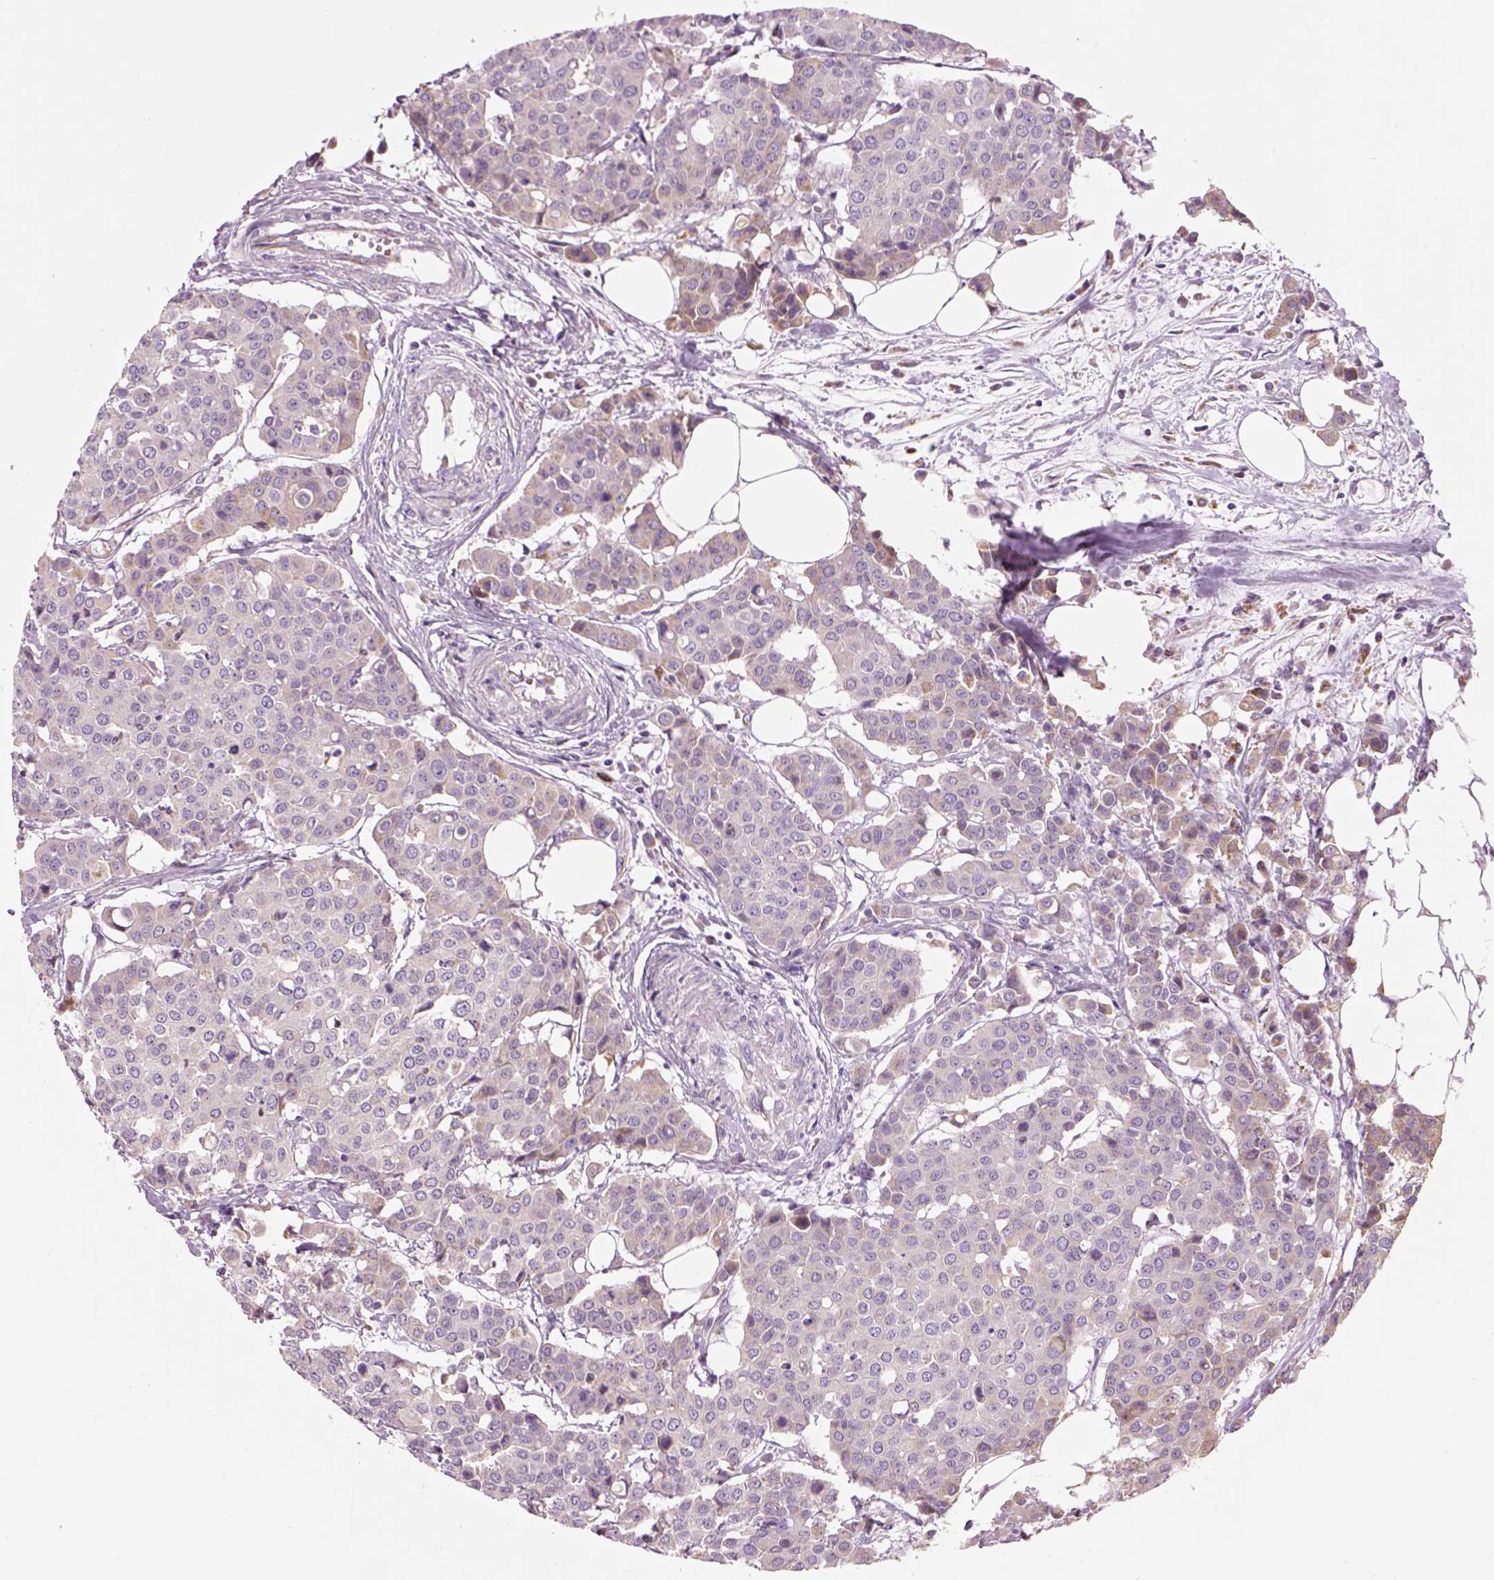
{"staining": {"intensity": "weak", "quantity": "<25%", "location": "cytoplasmic/membranous"}, "tissue": "carcinoid", "cell_type": "Tumor cells", "image_type": "cancer", "snomed": [{"axis": "morphology", "description": "Carcinoid, malignant, NOS"}, {"axis": "topography", "description": "Colon"}], "caption": "This is a image of IHC staining of malignant carcinoid, which shows no positivity in tumor cells. (DAB (3,3'-diaminobenzidine) immunohistochemistry (IHC), high magnification).", "gene": "IFT52", "patient": {"sex": "male", "age": 81}}